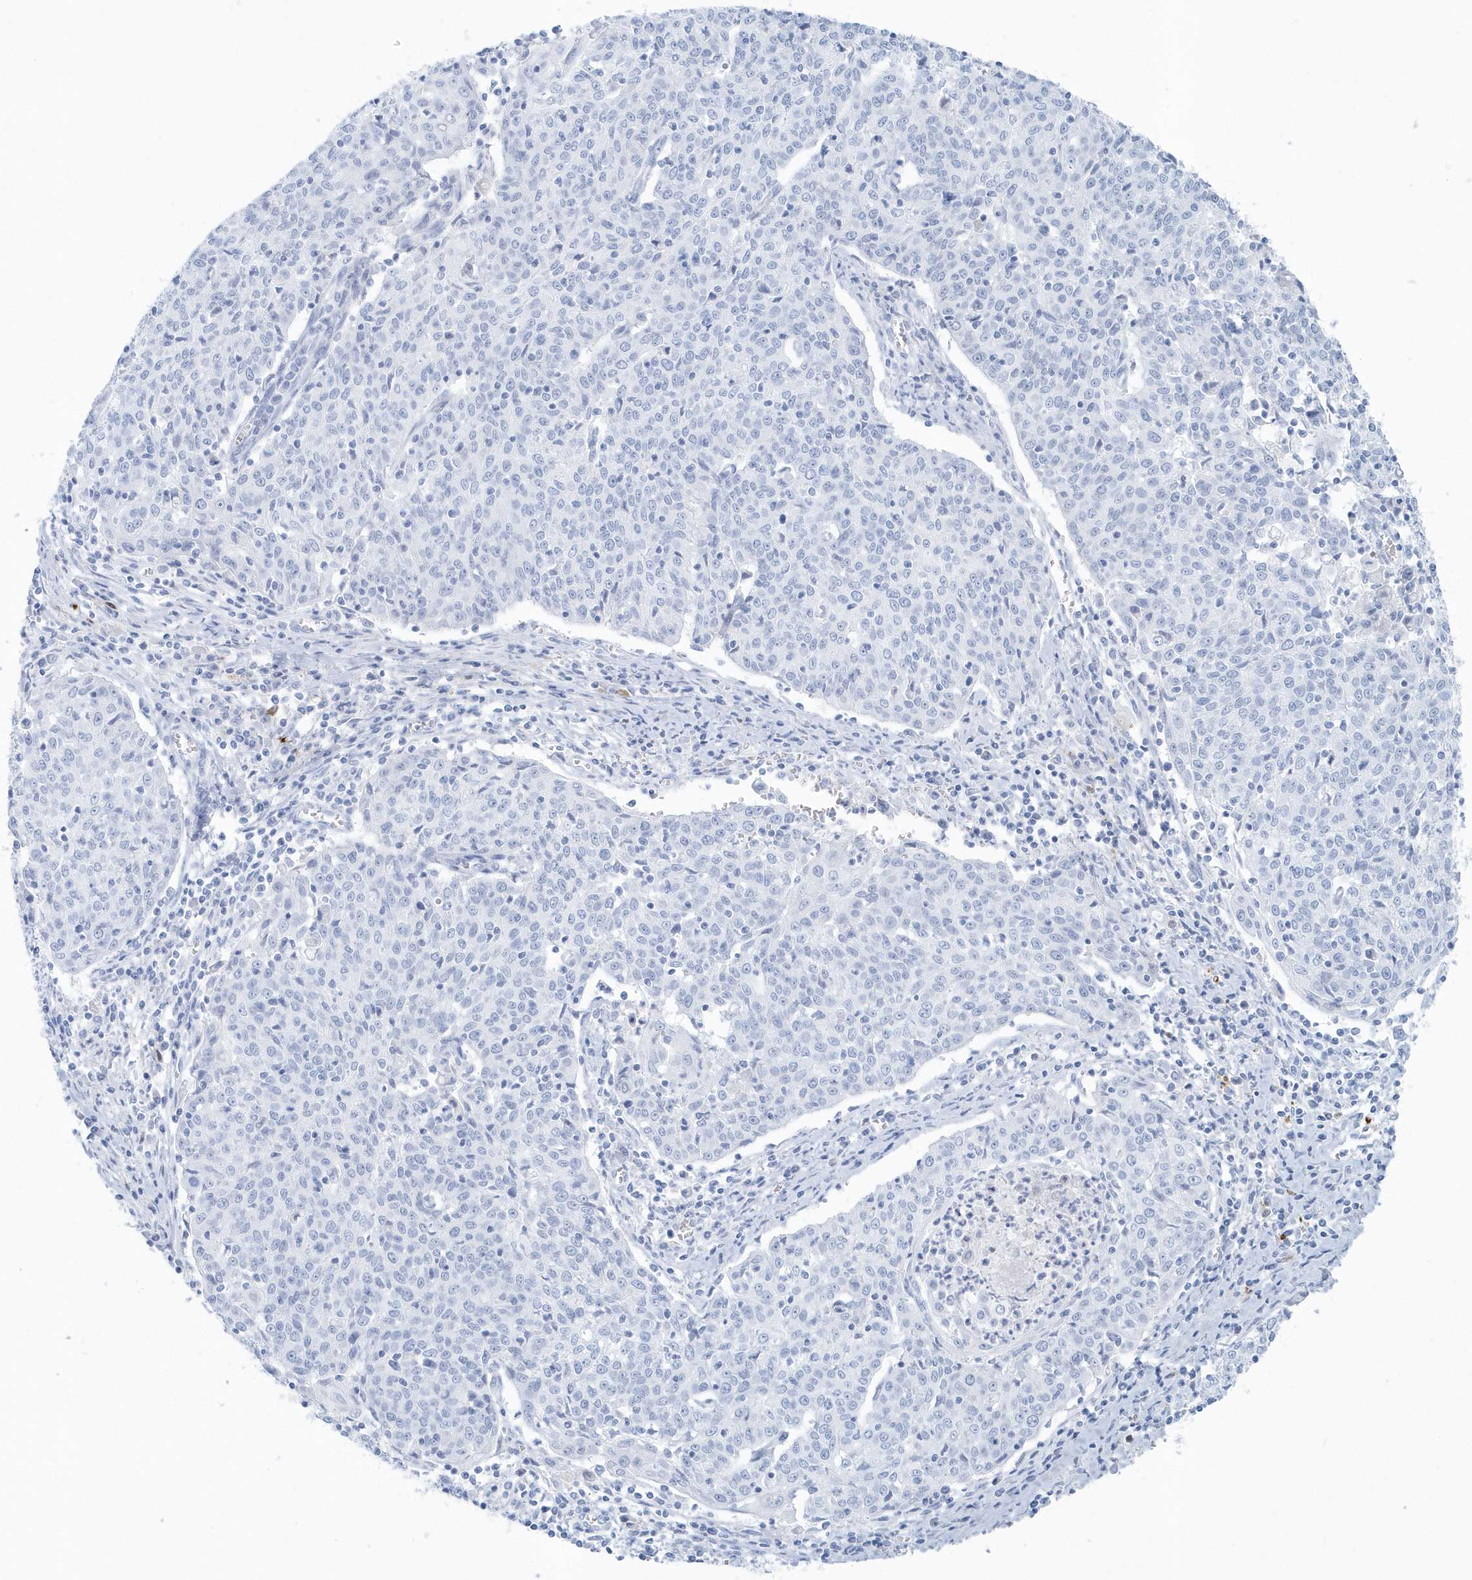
{"staining": {"intensity": "negative", "quantity": "none", "location": "none"}, "tissue": "cervical cancer", "cell_type": "Tumor cells", "image_type": "cancer", "snomed": [{"axis": "morphology", "description": "Squamous cell carcinoma, NOS"}, {"axis": "topography", "description": "Cervix"}], "caption": "Cervical squamous cell carcinoma was stained to show a protein in brown. There is no significant expression in tumor cells.", "gene": "FAM98A", "patient": {"sex": "female", "age": 48}}